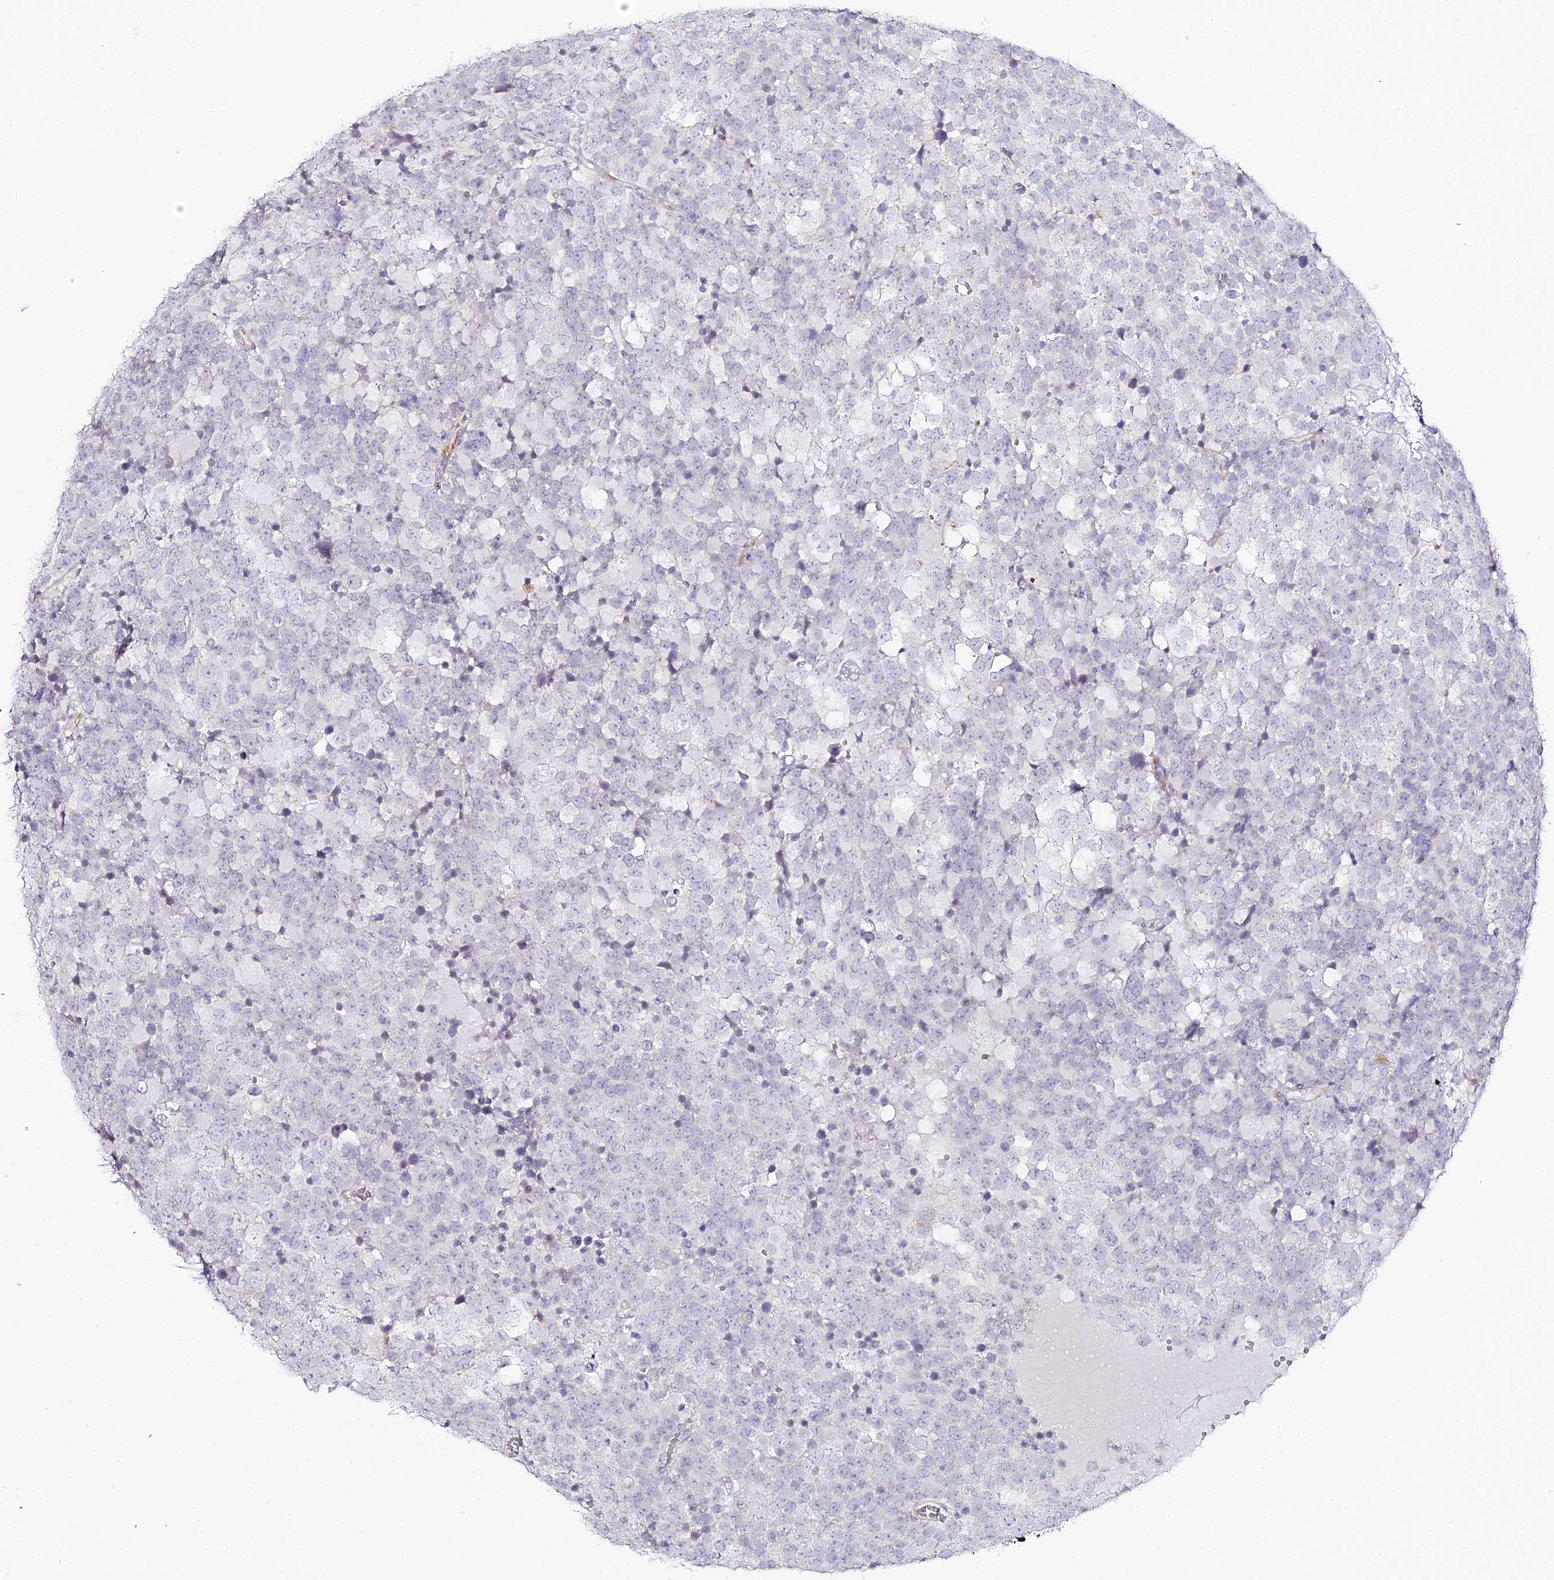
{"staining": {"intensity": "negative", "quantity": "none", "location": "none"}, "tissue": "testis cancer", "cell_type": "Tumor cells", "image_type": "cancer", "snomed": [{"axis": "morphology", "description": "Seminoma, NOS"}, {"axis": "topography", "description": "Testis"}], "caption": "A high-resolution photomicrograph shows IHC staining of testis seminoma, which shows no significant expression in tumor cells. (Immunohistochemistry (ihc), brightfield microscopy, high magnification).", "gene": "ALPG", "patient": {"sex": "male", "age": 71}}